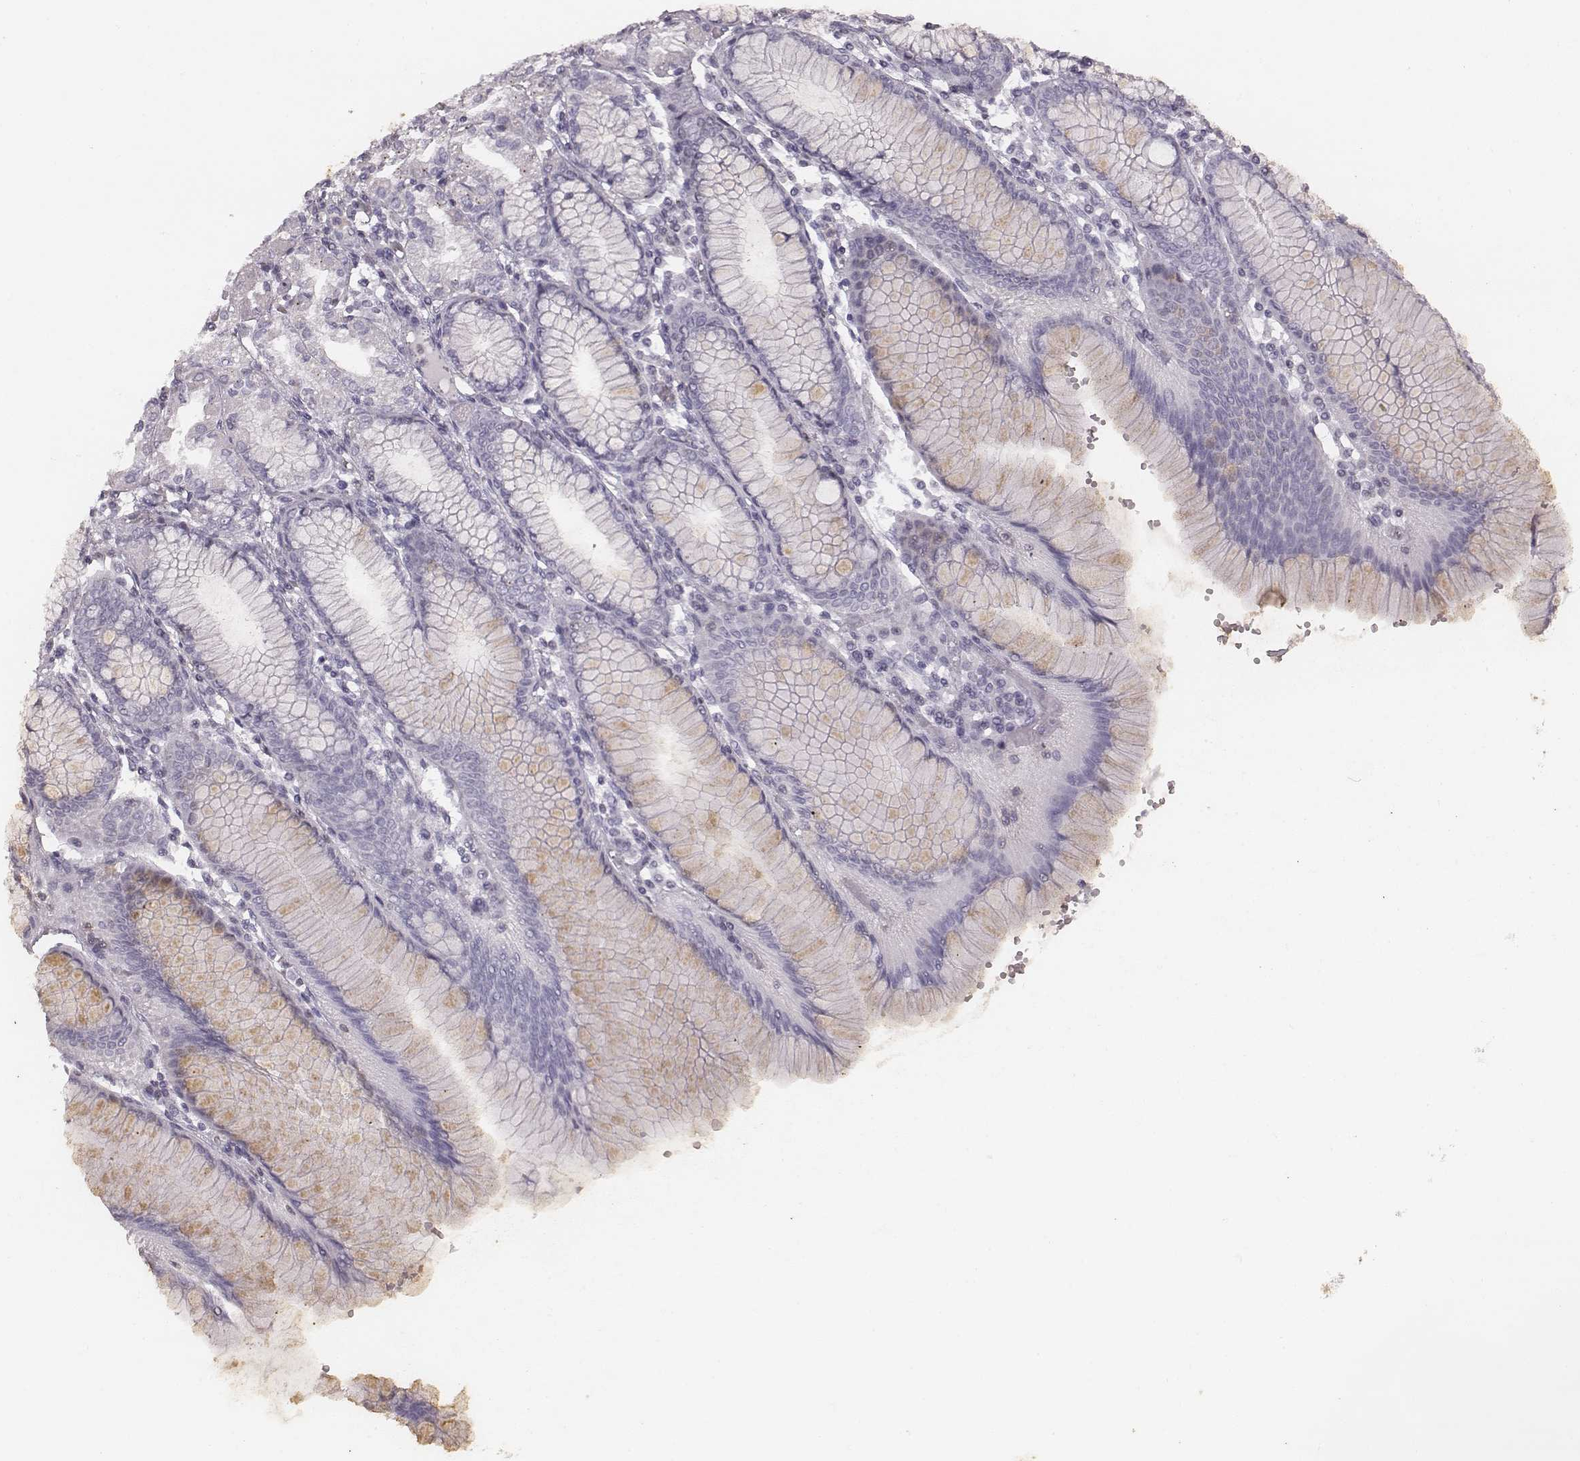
{"staining": {"intensity": "negative", "quantity": "none", "location": "none"}, "tissue": "stomach", "cell_type": "Glandular cells", "image_type": "normal", "snomed": [{"axis": "morphology", "description": "Normal tissue, NOS"}, {"axis": "topography", "description": "Skeletal muscle"}, {"axis": "topography", "description": "Stomach"}], "caption": "Immunohistochemical staining of benign human stomach displays no significant positivity in glandular cells.", "gene": "ENSG00000285837", "patient": {"sex": "female", "age": 57}}